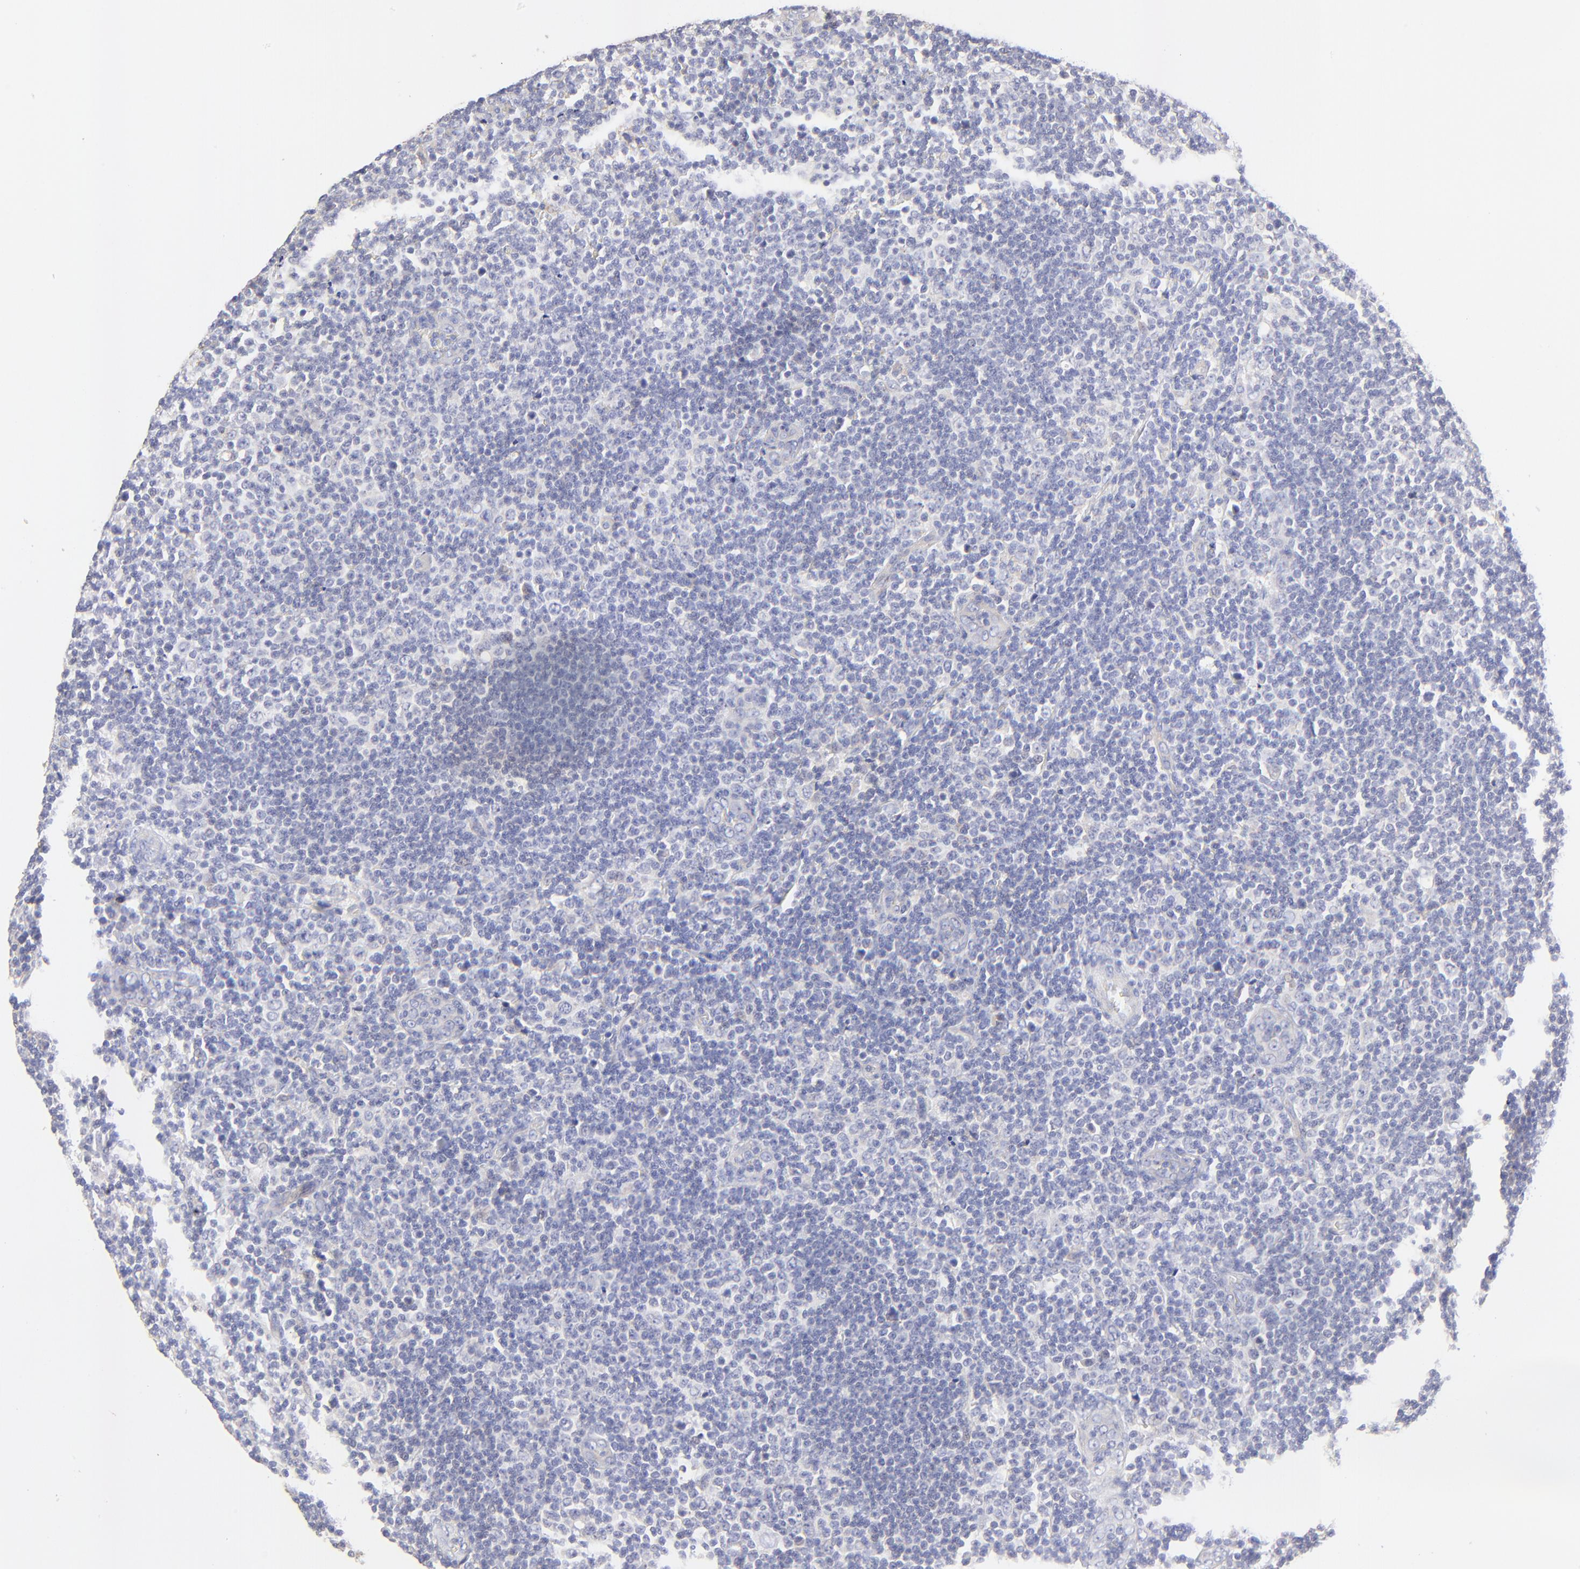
{"staining": {"intensity": "negative", "quantity": "none", "location": "none"}, "tissue": "lymphoma", "cell_type": "Tumor cells", "image_type": "cancer", "snomed": [{"axis": "morphology", "description": "Malignant lymphoma, non-Hodgkin's type, Low grade"}, {"axis": "topography", "description": "Lymph node"}], "caption": "Tumor cells are negative for brown protein staining in lymphoma. (Stains: DAB immunohistochemistry (IHC) with hematoxylin counter stain, Microscopy: brightfield microscopy at high magnification).", "gene": "LHFPL1", "patient": {"sex": "male", "age": 74}}